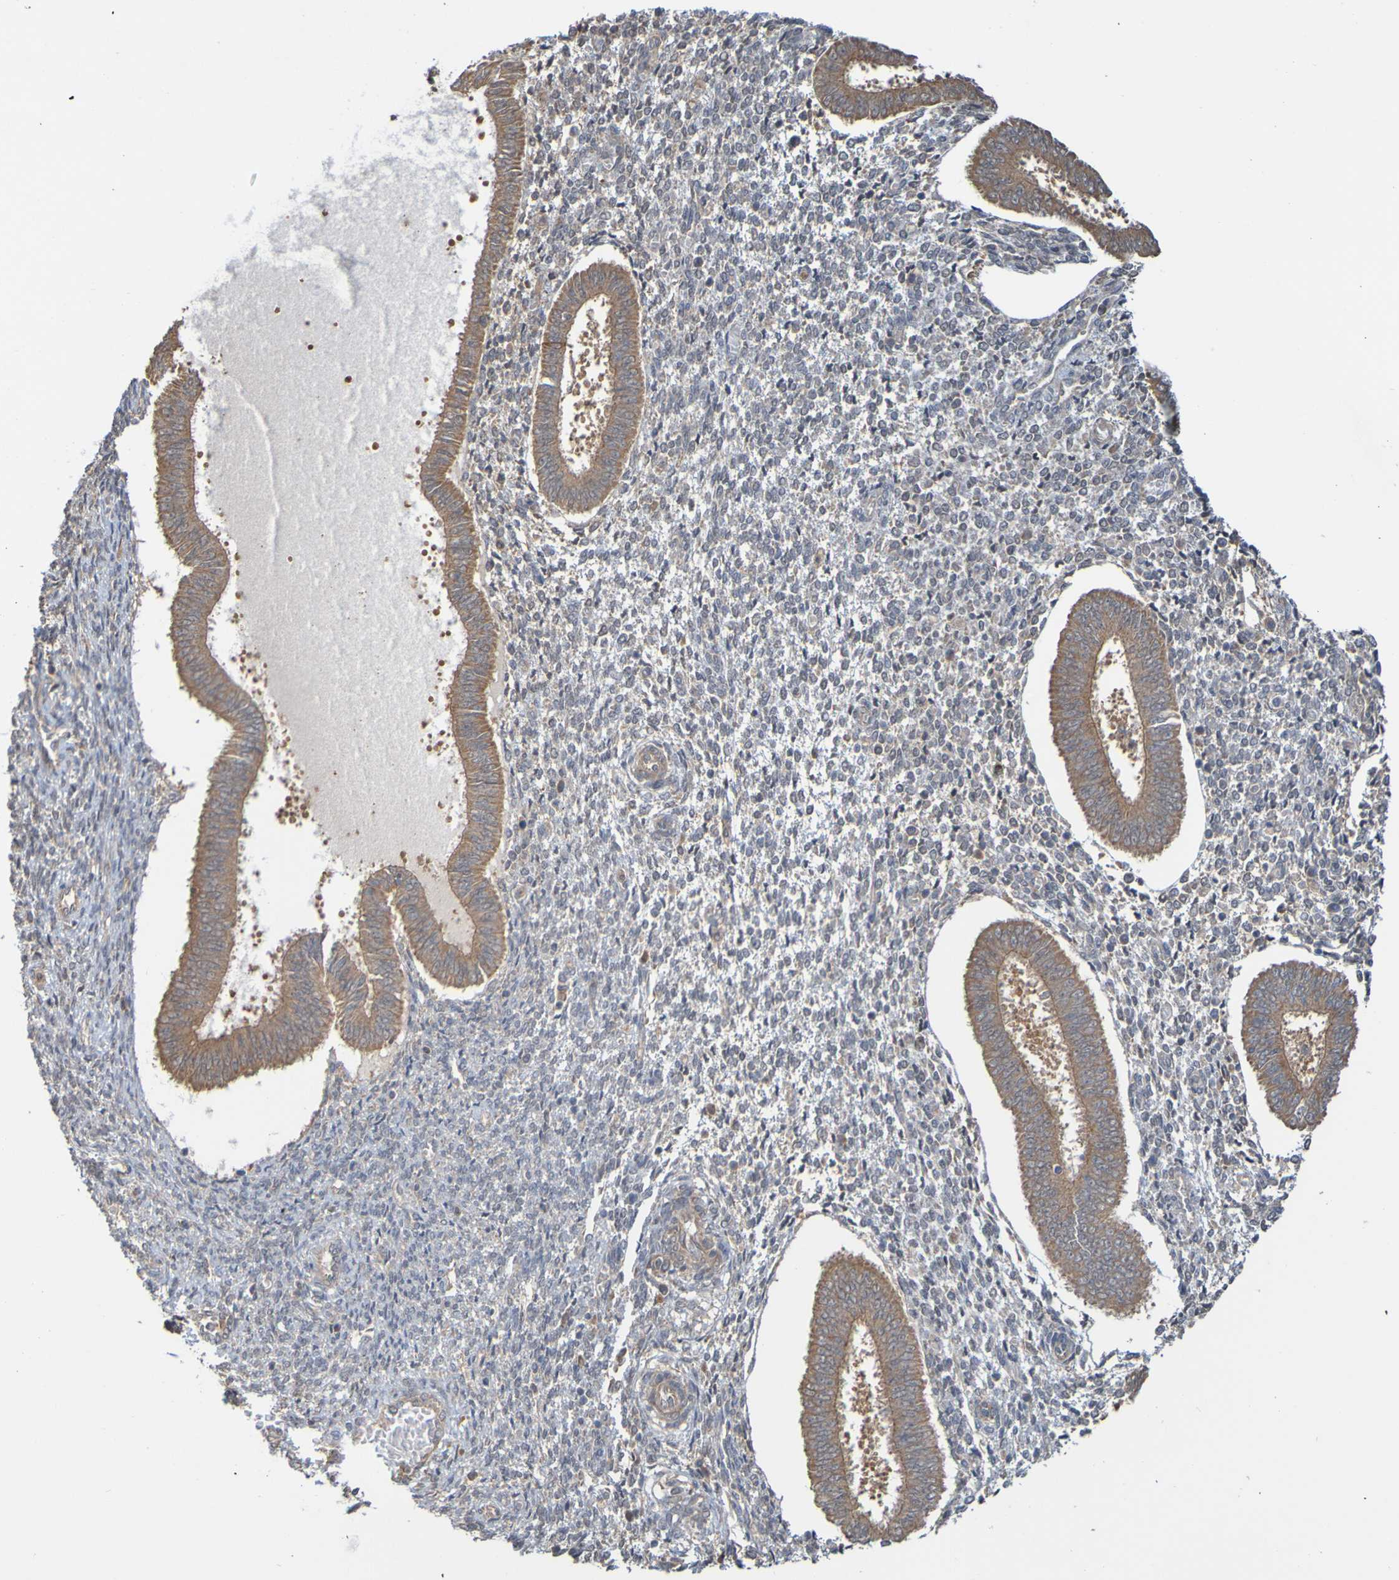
{"staining": {"intensity": "weak", "quantity": "<25%", "location": "cytoplasmic/membranous"}, "tissue": "endometrium", "cell_type": "Cells in endometrial stroma", "image_type": "normal", "snomed": [{"axis": "morphology", "description": "Normal tissue, NOS"}, {"axis": "topography", "description": "Endometrium"}], "caption": "Immunohistochemistry (IHC) of unremarkable endometrium reveals no positivity in cells in endometrial stroma. (Stains: DAB (3,3'-diaminobenzidine) immunohistochemistry with hematoxylin counter stain, Microscopy: brightfield microscopy at high magnification).", "gene": "NAV2", "patient": {"sex": "female", "age": 35}}